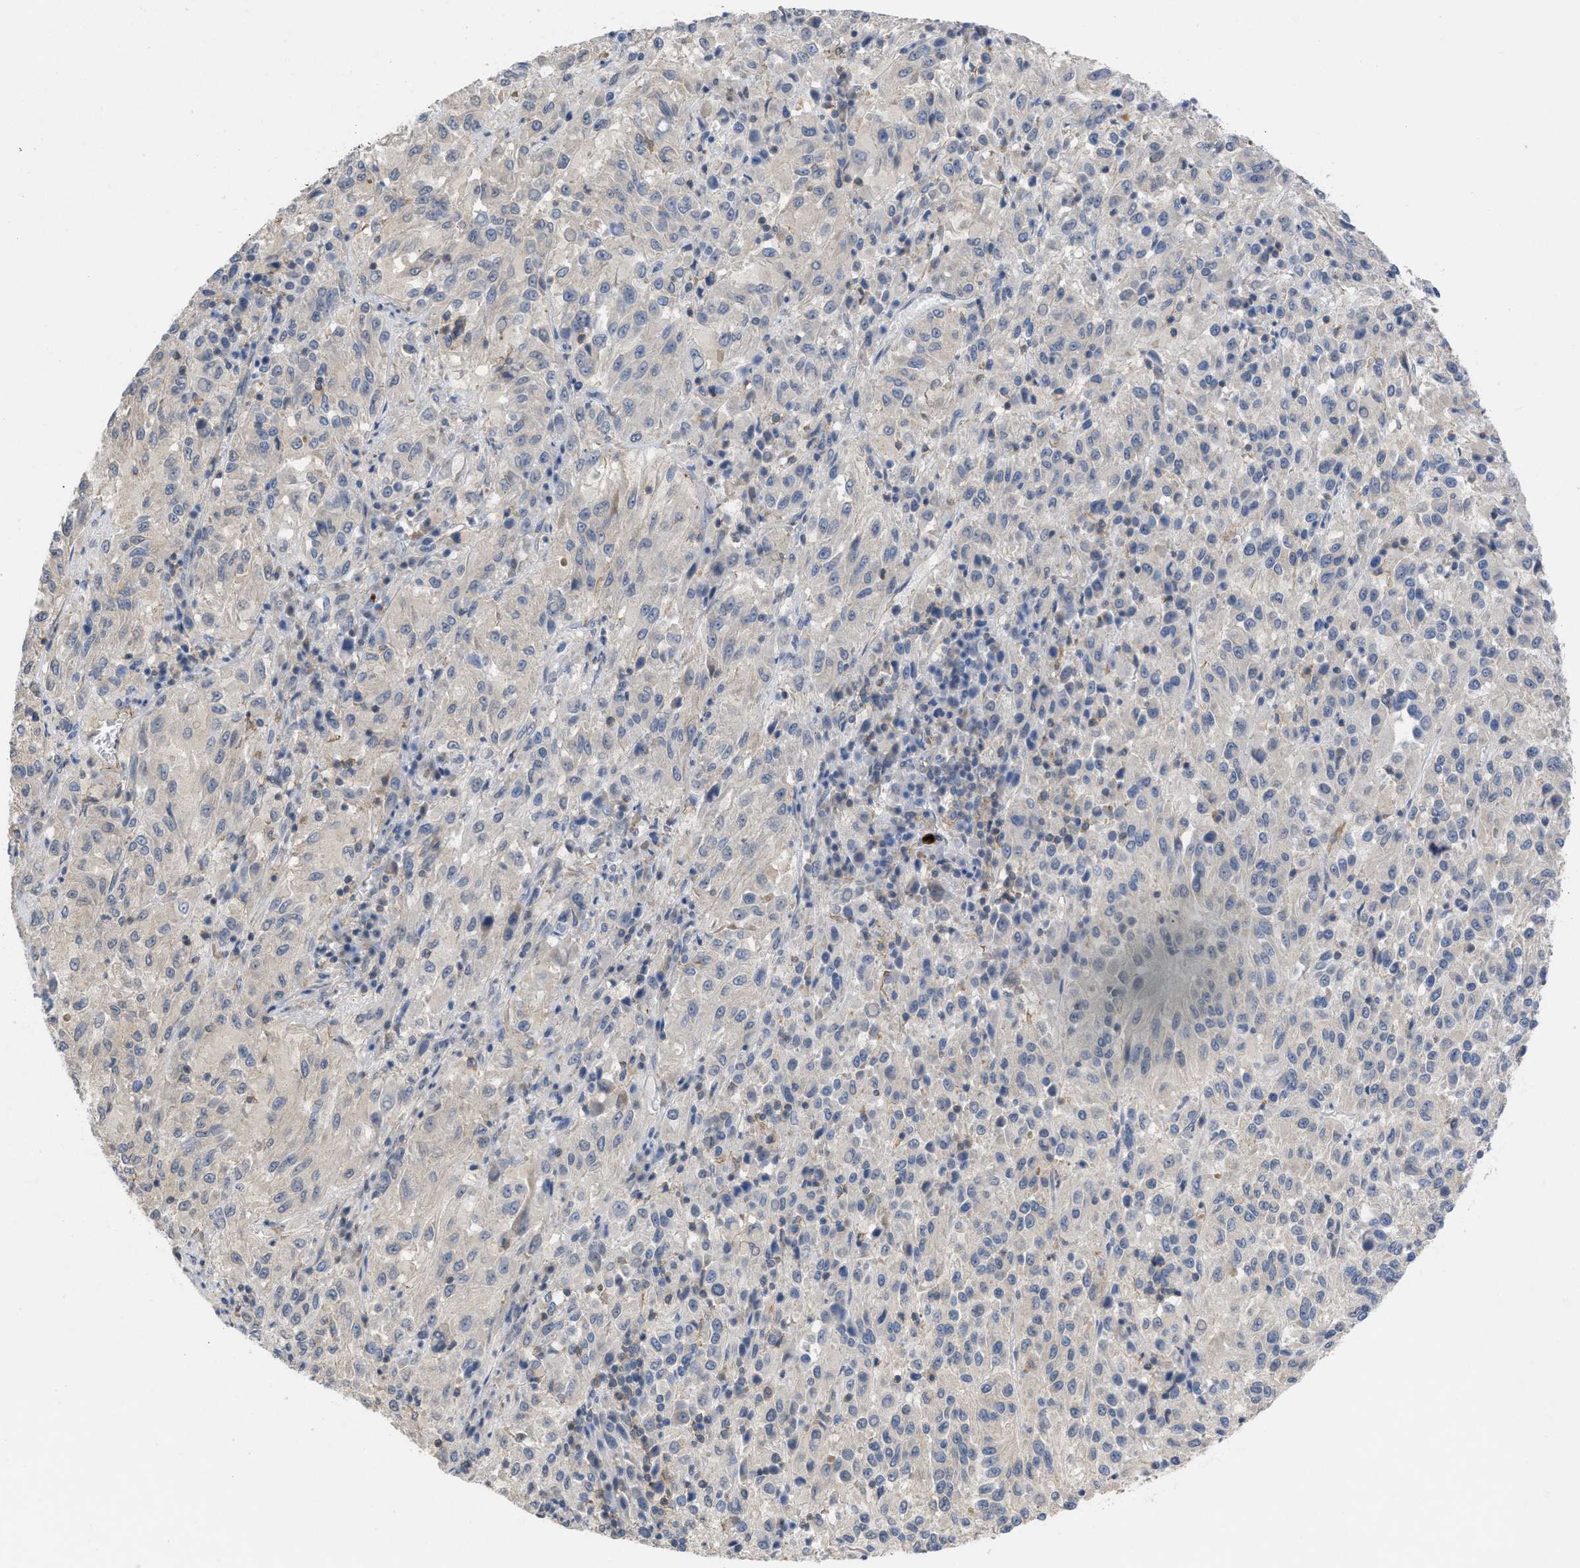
{"staining": {"intensity": "negative", "quantity": "none", "location": "none"}, "tissue": "melanoma", "cell_type": "Tumor cells", "image_type": "cancer", "snomed": [{"axis": "morphology", "description": "Malignant melanoma, Metastatic site"}, {"axis": "topography", "description": "Lung"}], "caption": "Tumor cells show no significant protein staining in malignant melanoma (metastatic site).", "gene": "TMEM131", "patient": {"sex": "male", "age": 64}}